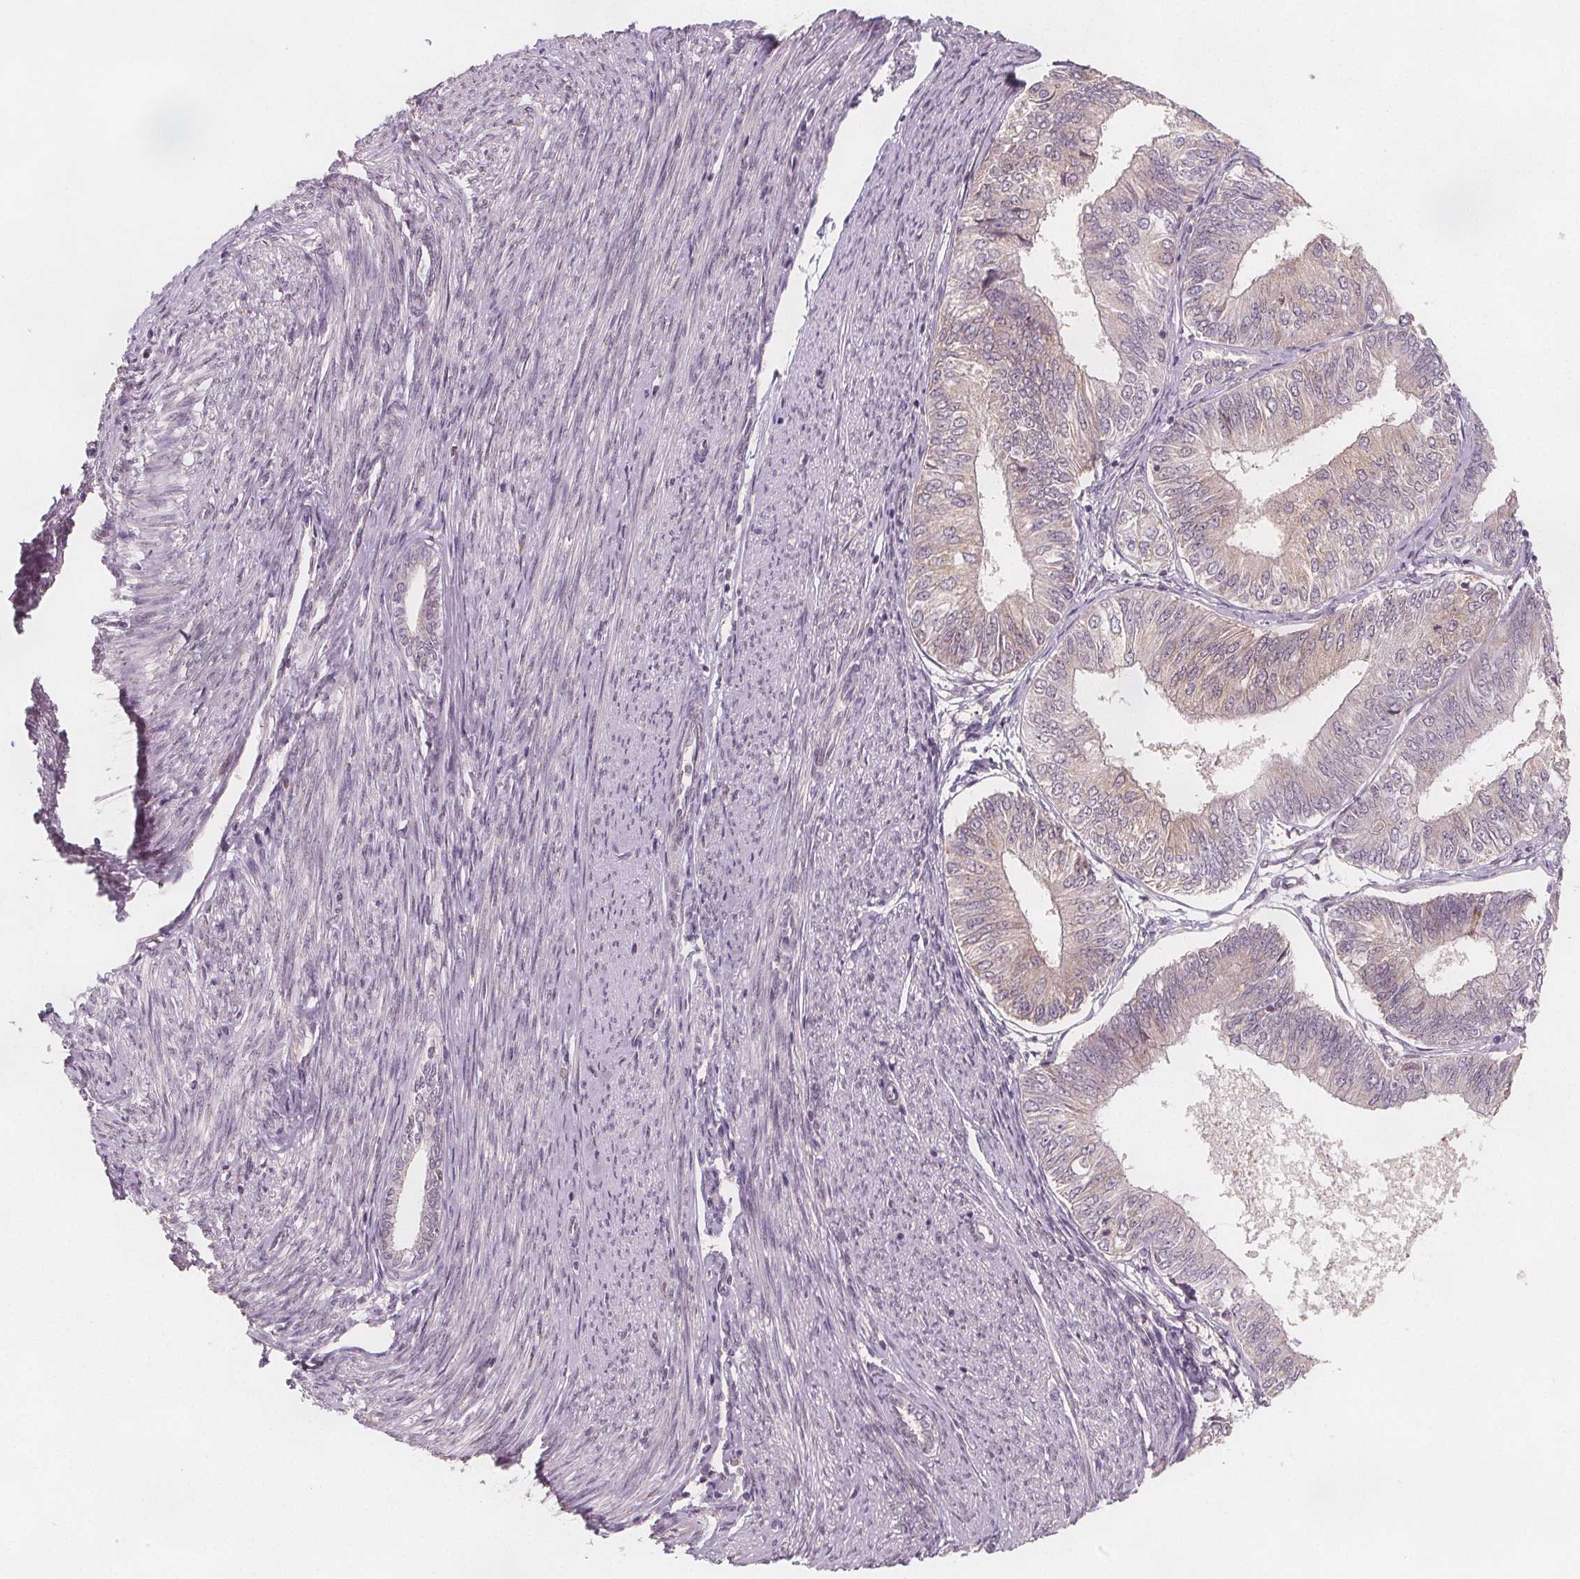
{"staining": {"intensity": "weak", "quantity": "<25%", "location": "cytoplasmic/membranous"}, "tissue": "endometrial cancer", "cell_type": "Tumor cells", "image_type": "cancer", "snomed": [{"axis": "morphology", "description": "Adenocarcinoma, NOS"}, {"axis": "topography", "description": "Endometrium"}], "caption": "Protein analysis of endometrial adenocarcinoma shows no significant expression in tumor cells. The staining is performed using DAB (3,3'-diaminobenzidine) brown chromogen with nuclei counter-stained in using hematoxylin.", "gene": "NCSTN", "patient": {"sex": "female", "age": 58}}